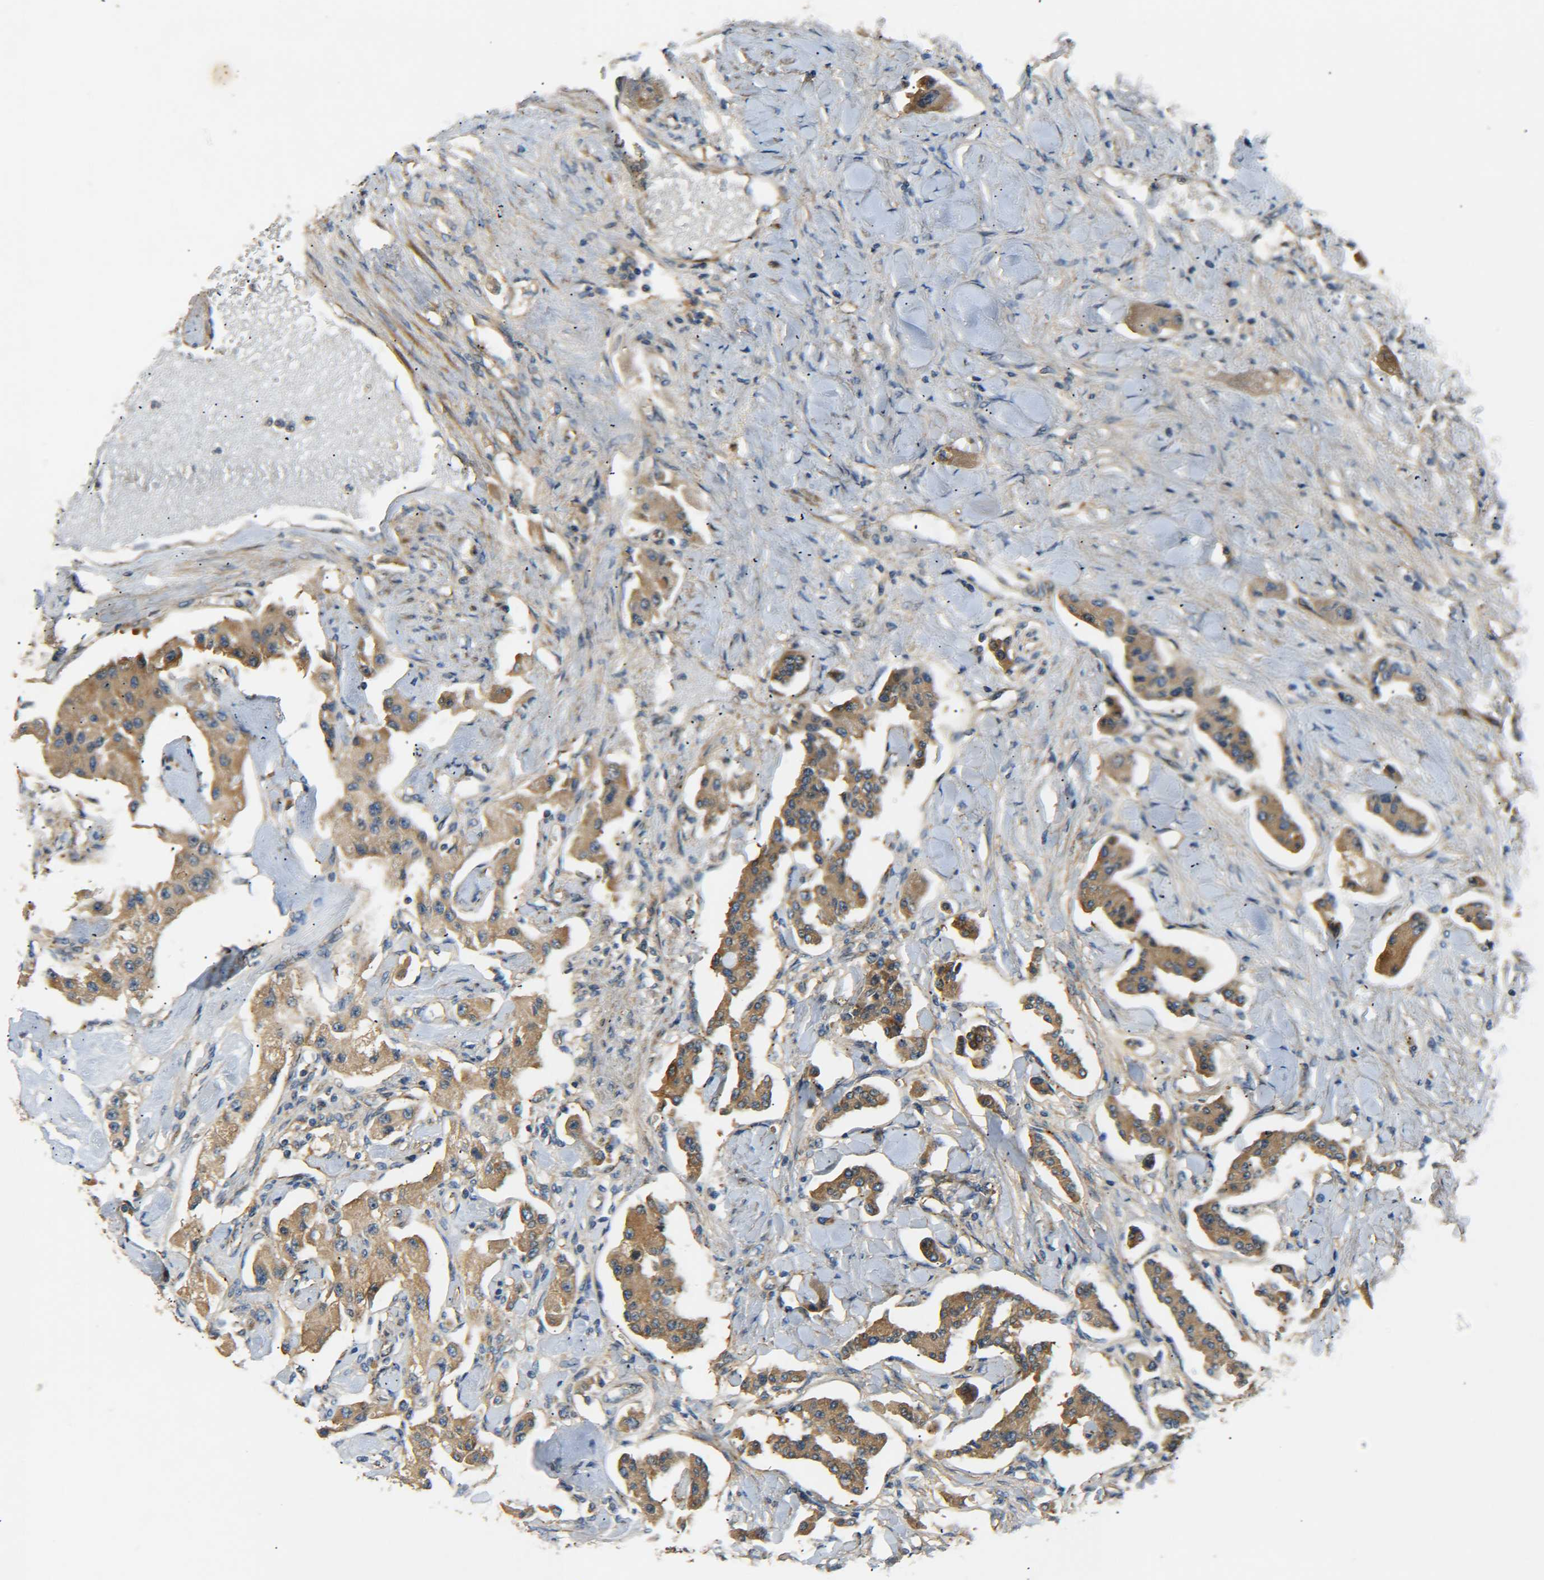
{"staining": {"intensity": "moderate", "quantity": ">75%", "location": "cytoplasmic/membranous"}, "tissue": "carcinoid", "cell_type": "Tumor cells", "image_type": "cancer", "snomed": [{"axis": "morphology", "description": "Carcinoid, malignant, NOS"}, {"axis": "topography", "description": "Pancreas"}], "caption": "Immunohistochemical staining of human malignant carcinoid demonstrates medium levels of moderate cytoplasmic/membranous positivity in approximately >75% of tumor cells.", "gene": "LRCH3", "patient": {"sex": "male", "age": 41}}